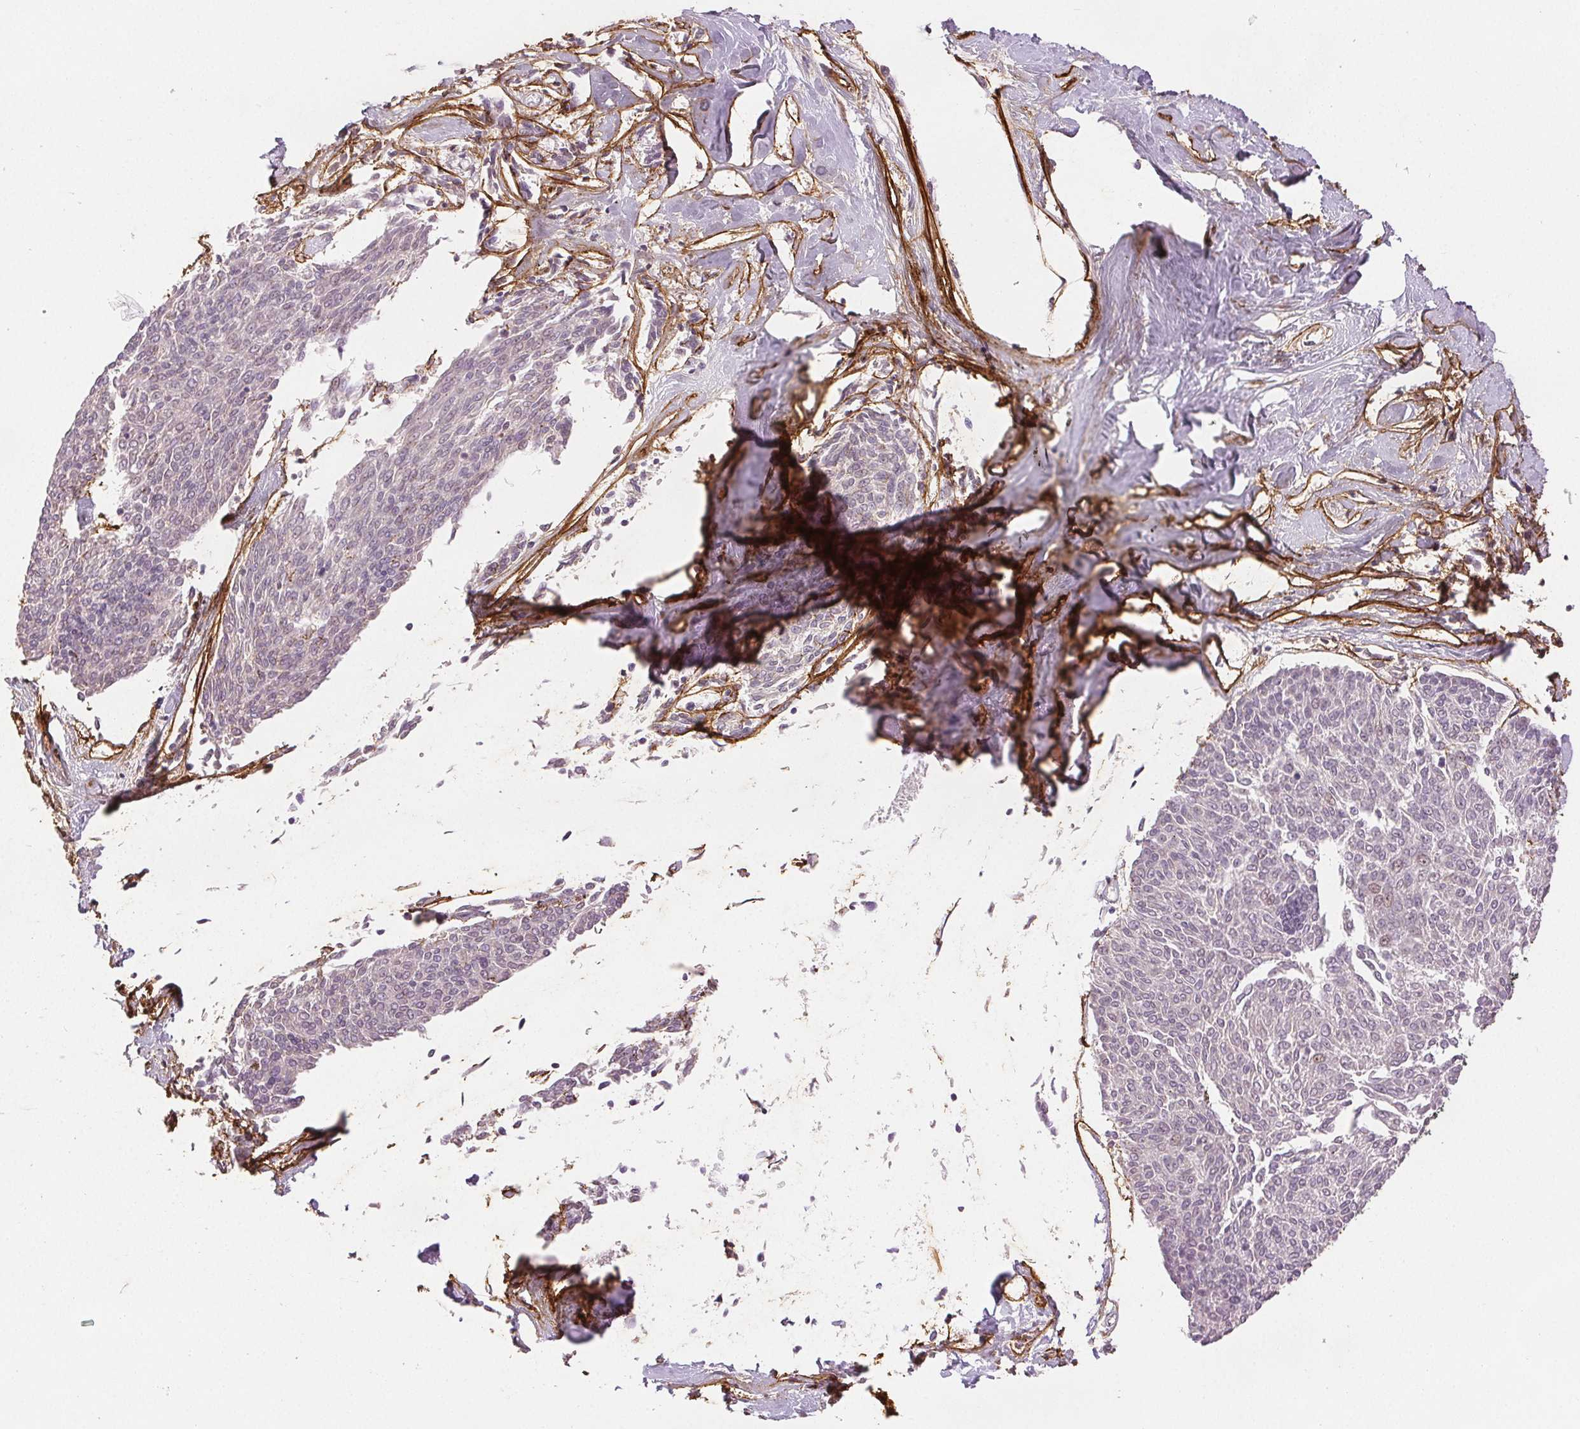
{"staining": {"intensity": "negative", "quantity": "none", "location": "none"}, "tissue": "melanoma", "cell_type": "Tumor cells", "image_type": "cancer", "snomed": [{"axis": "morphology", "description": "Malignant melanoma, NOS"}, {"axis": "topography", "description": "Skin"}], "caption": "This is an immunohistochemistry histopathology image of human malignant melanoma. There is no expression in tumor cells.", "gene": "FBN1", "patient": {"sex": "female", "age": 72}}